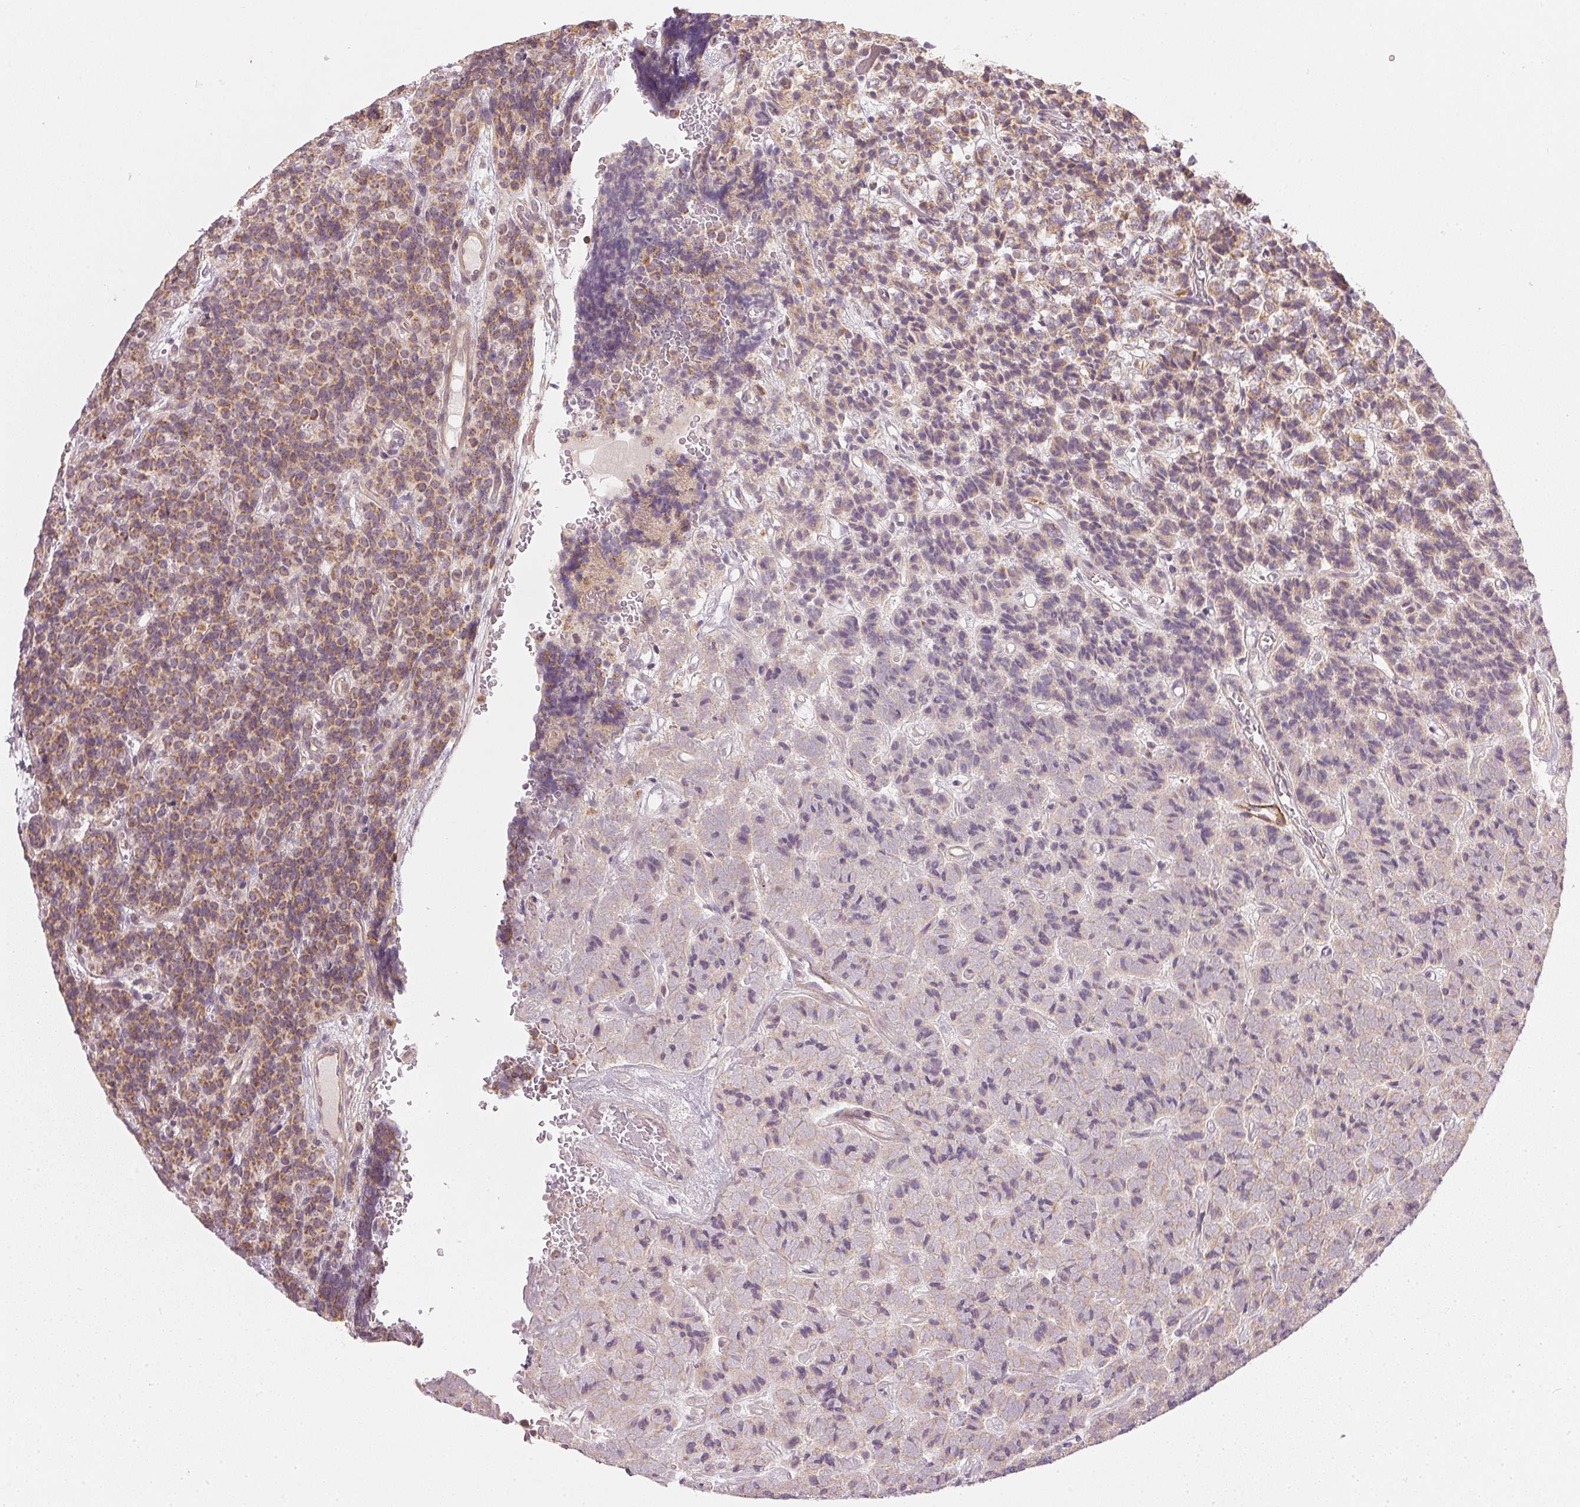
{"staining": {"intensity": "moderate", "quantity": ">75%", "location": "cytoplasmic/membranous"}, "tissue": "carcinoid", "cell_type": "Tumor cells", "image_type": "cancer", "snomed": [{"axis": "morphology", "description": "Carcinoid, malignant, NOS"}, {"axis": "topography", "description": "Pancreas"}], "caption": "A brown stain highlights moderate cytoplasmic/membranous staining of a protein in carcinoid (malignant) tumor cells.", "gene": "NADK2", "patient": {"sex": "male", "age": 36}}